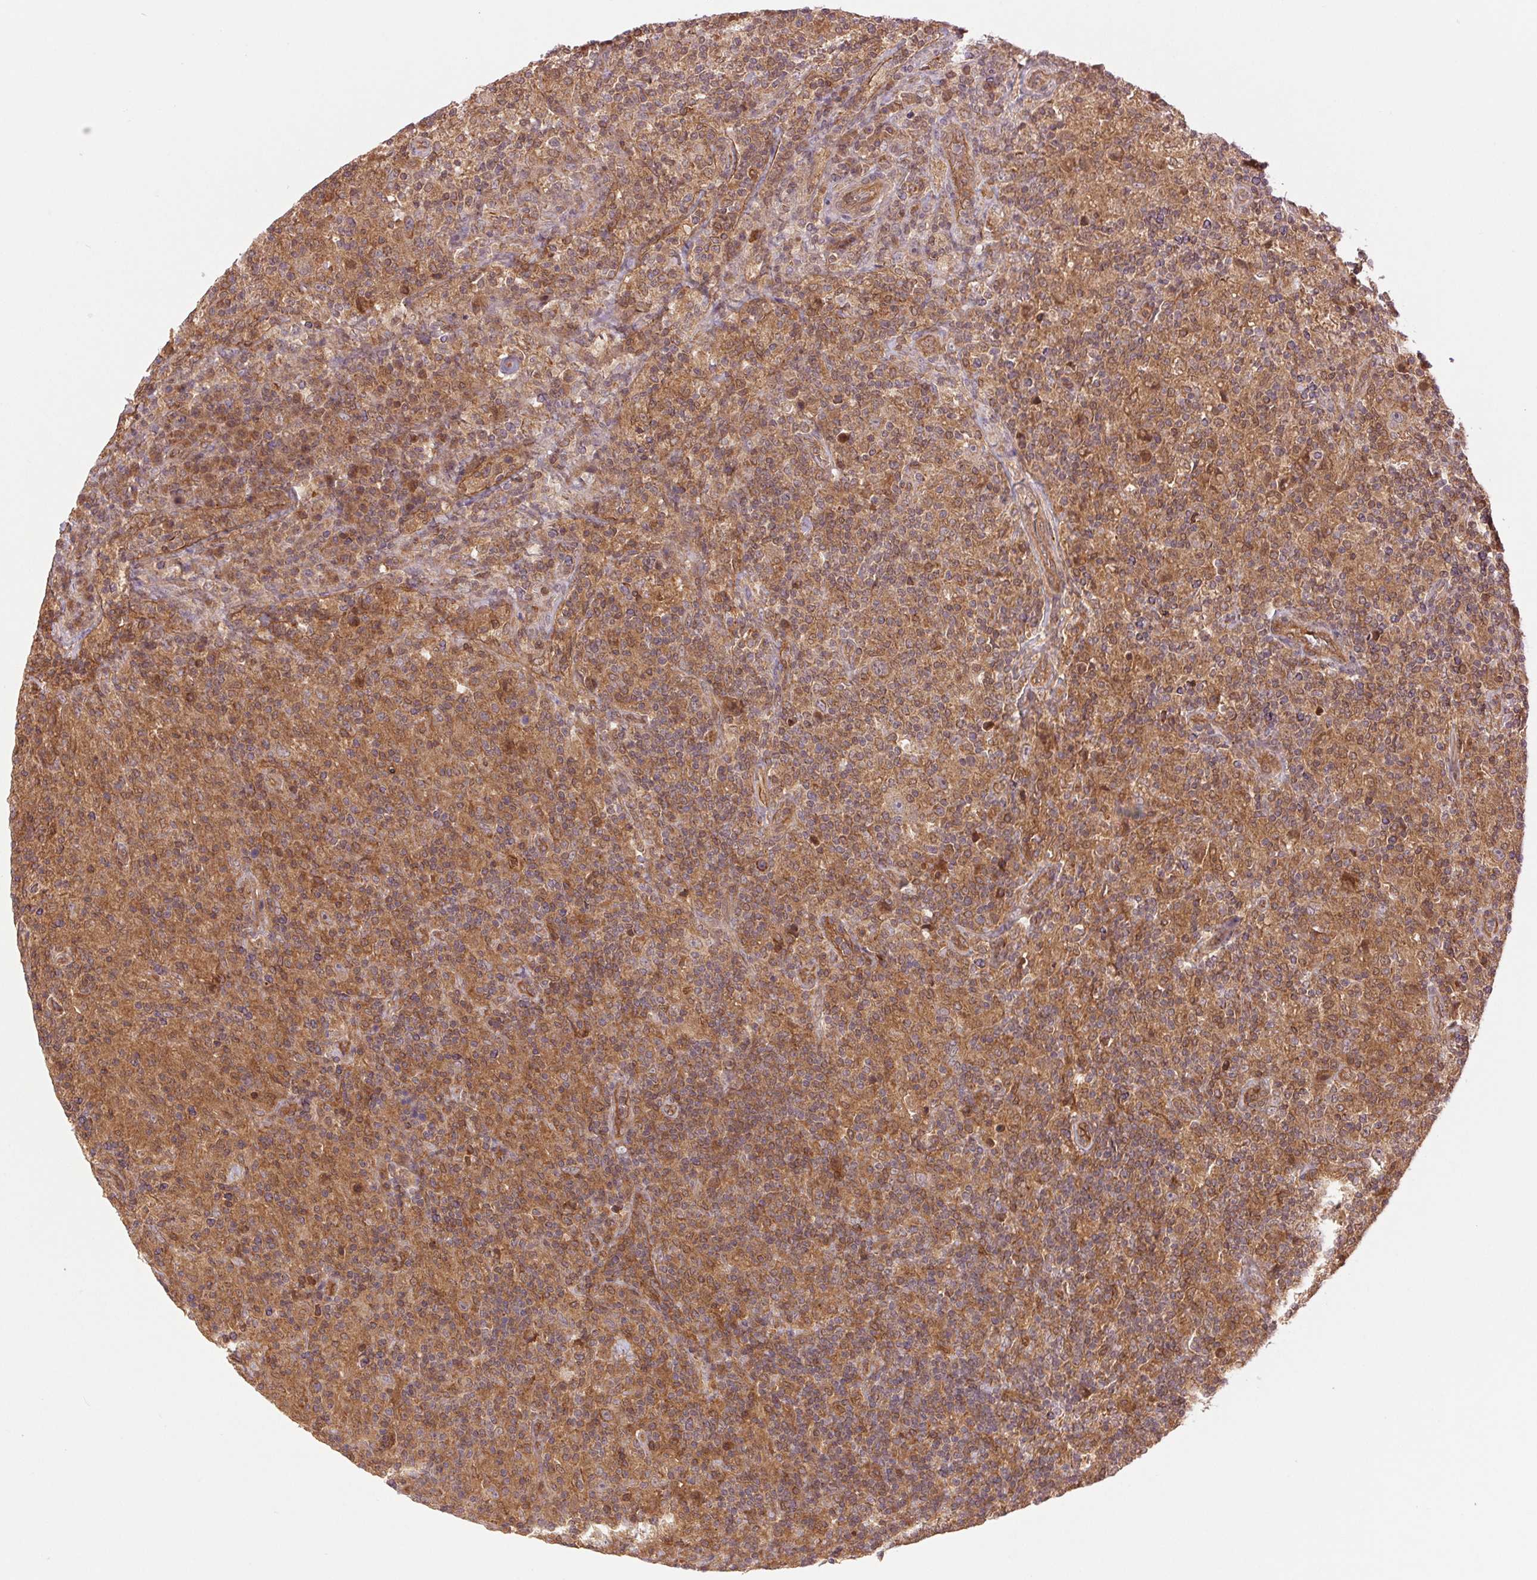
{"staining": {"intensity": "weak", "quantity": "25%-75%", "location": "cytoplasmic/membranous"}, "tissue": "lymphoma", "cell_type": "Tumor cells", "image_type": "cancer", "snomed": [{"axis": "morphology", "description": "Hodgkin's disease, NOS"}, {"axis": "topography", "description": "Lymph node"}], "caption": "High-power microscopy captured an IHC photomicrograph of Hodgkin's disease, revealing weak cytoplasmic/membranous positivity in about 25%-75% of tumor cells. (brown staining indicates protein expression, while blue staining denotes nuclei).", "gene": "STARD7", "patient": {"sex": "male", "age": 70}}